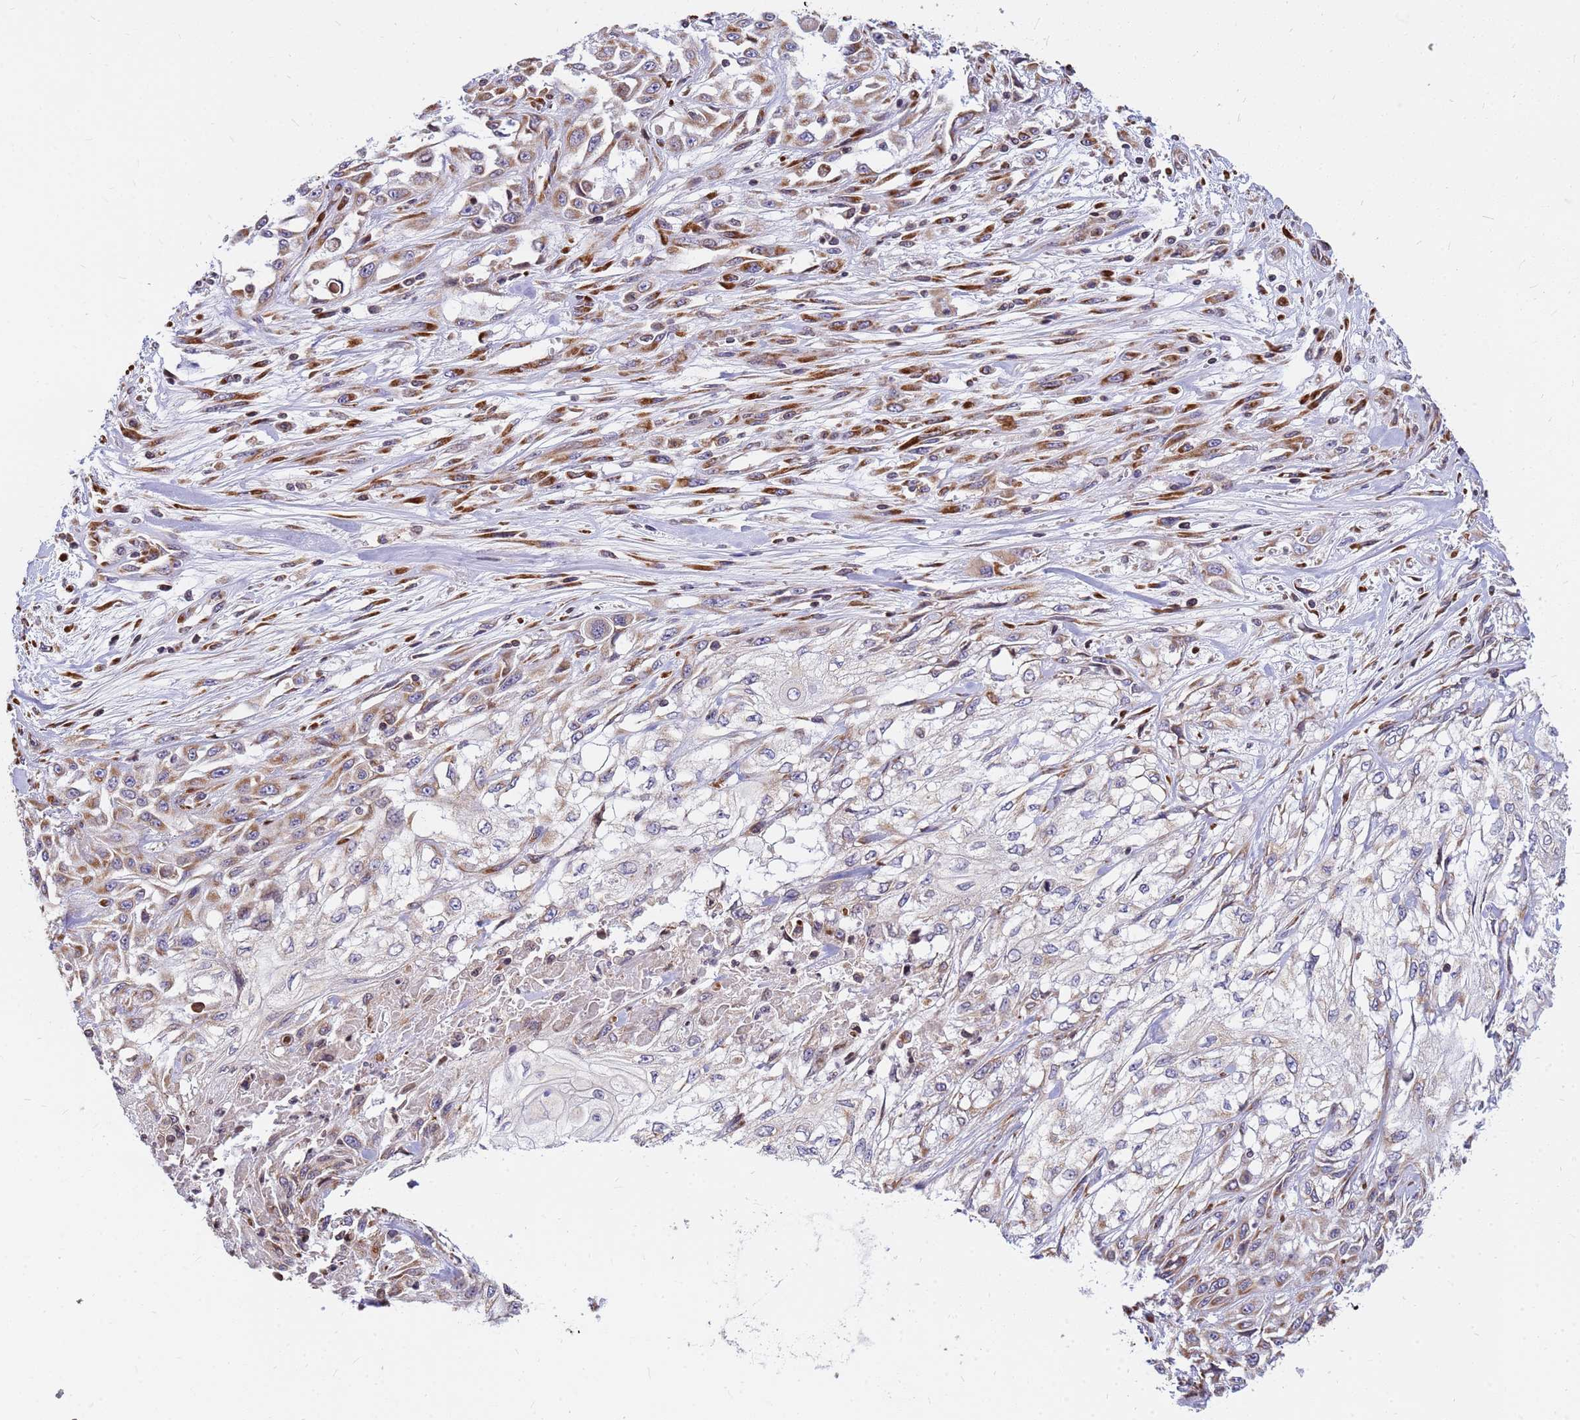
{"staining": {"intensity": "moderate", "quantity": "25%-75%", "location": "cytoplasmic/membranous"}, "tissue": "skin cancer", "cell_type": "Tumor cells", "image_type": "cancer", "snomed": [{"axis": "morphology", "description": "Squamous cell carcinoma, NOS"}, {"axis": "morphology", "description": "Squamous cell carcinoma, metastatic, NOS"}, {"axis": "topography", "description": "Skin"}, {"axis": "topography", "description": "Lymph node"}], "caption": "Human squamous cell carcinoma (skin) stained with a brown dye shows moderate cytoplasmic/membranous positive positivity in approximately 25%-75% of tumor cells.", "gene": "SSR4", "patient": {"sex": "male", "age": 75}}